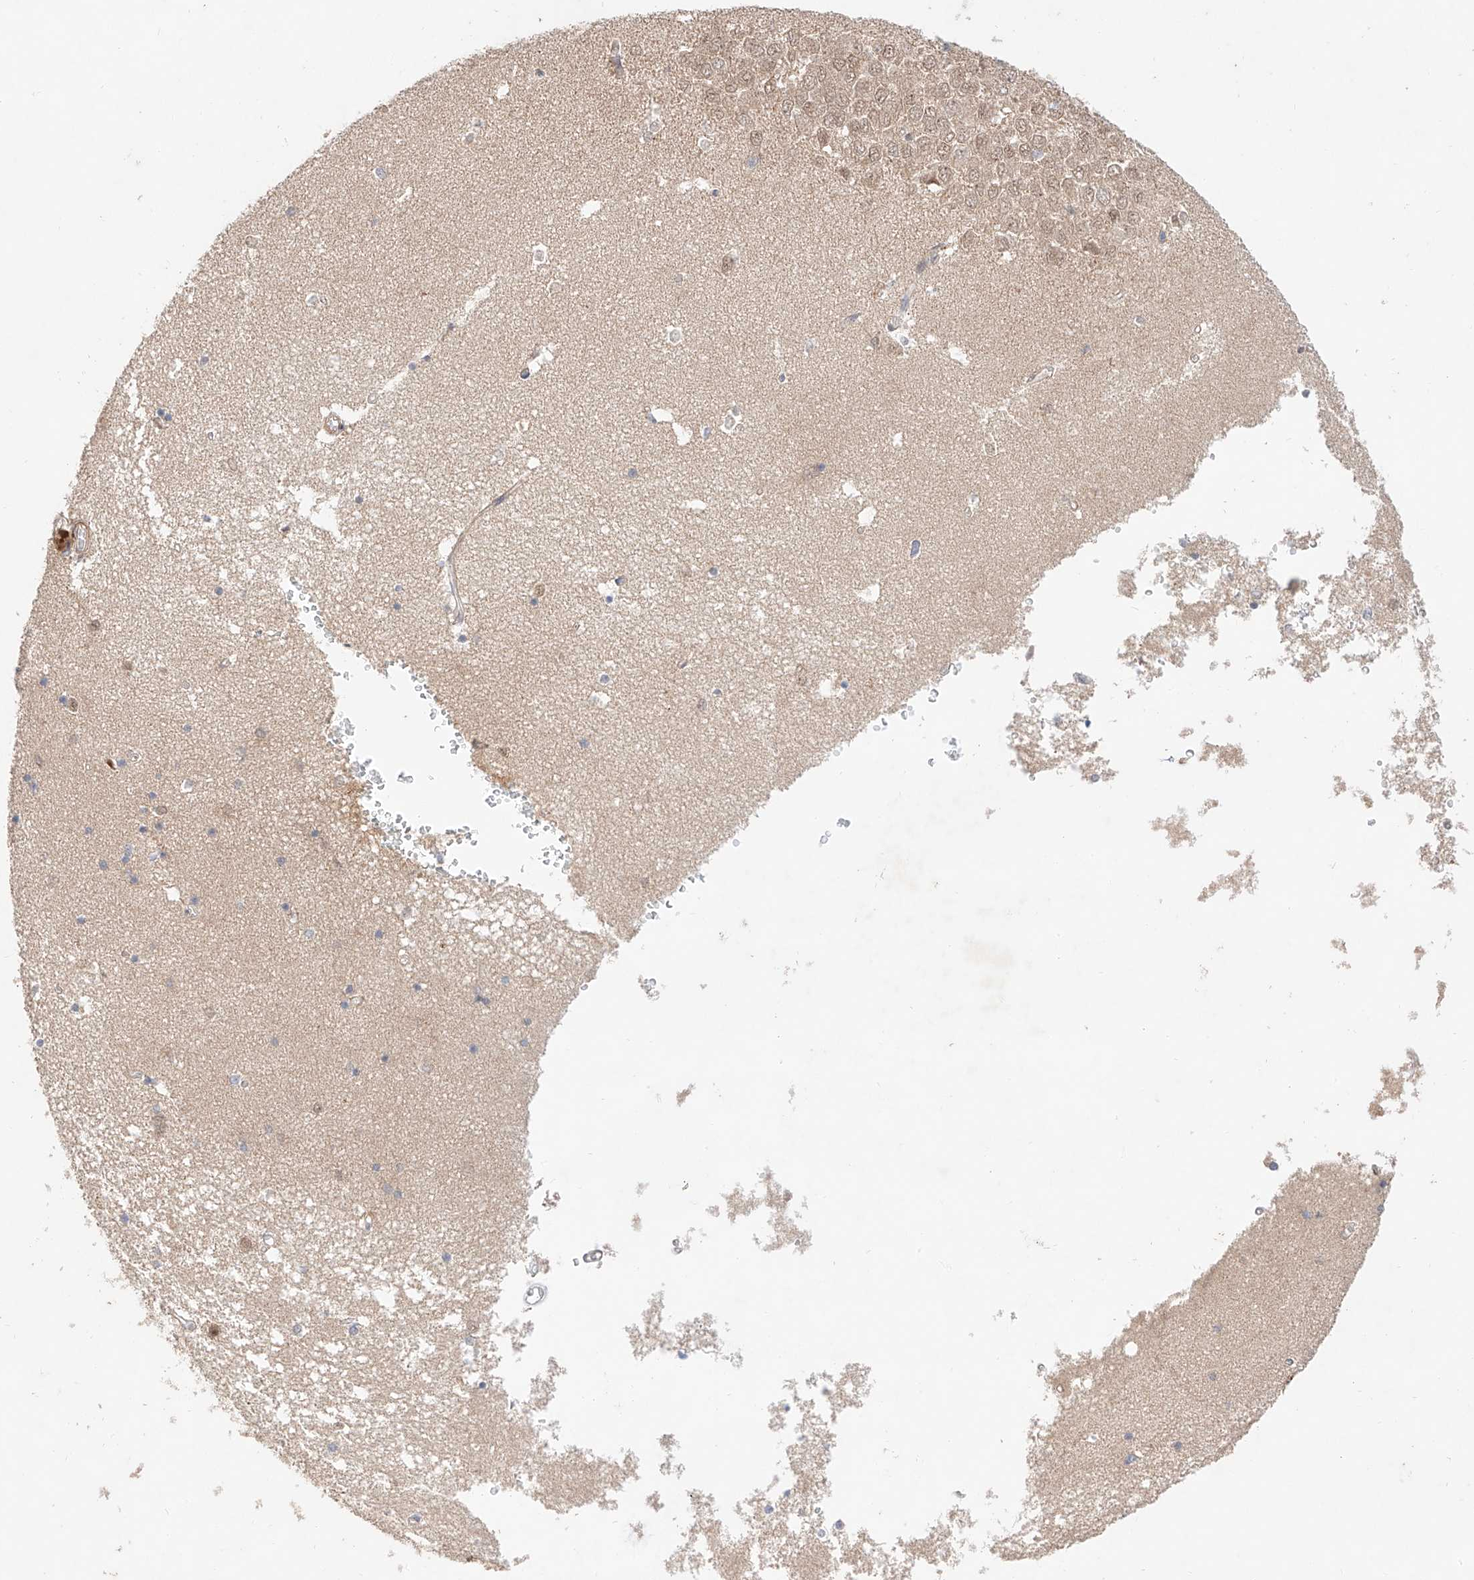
{"staining": {"intensity": "negative", "quantity": "none", "location": "none"}, "tissue": "hippocampus", "cell_type": "Glial cells", "image_type": "normal", "snomed": [{"axis": "morphology", "description": "Normal tissue, NOS"}, {"axis": "topography", "description": "Hippocampus"}], "caption": "Glial cells show no significant protein staining in normal hippocampus. Brightfield microscopy of IHC stained with DAB (3,3'-diaminobenzidine) (brown) and hematoxylin (blue), captured at high magnification.", "gene": "TSR2", "patient": {"sex": "male", "age": 45}}